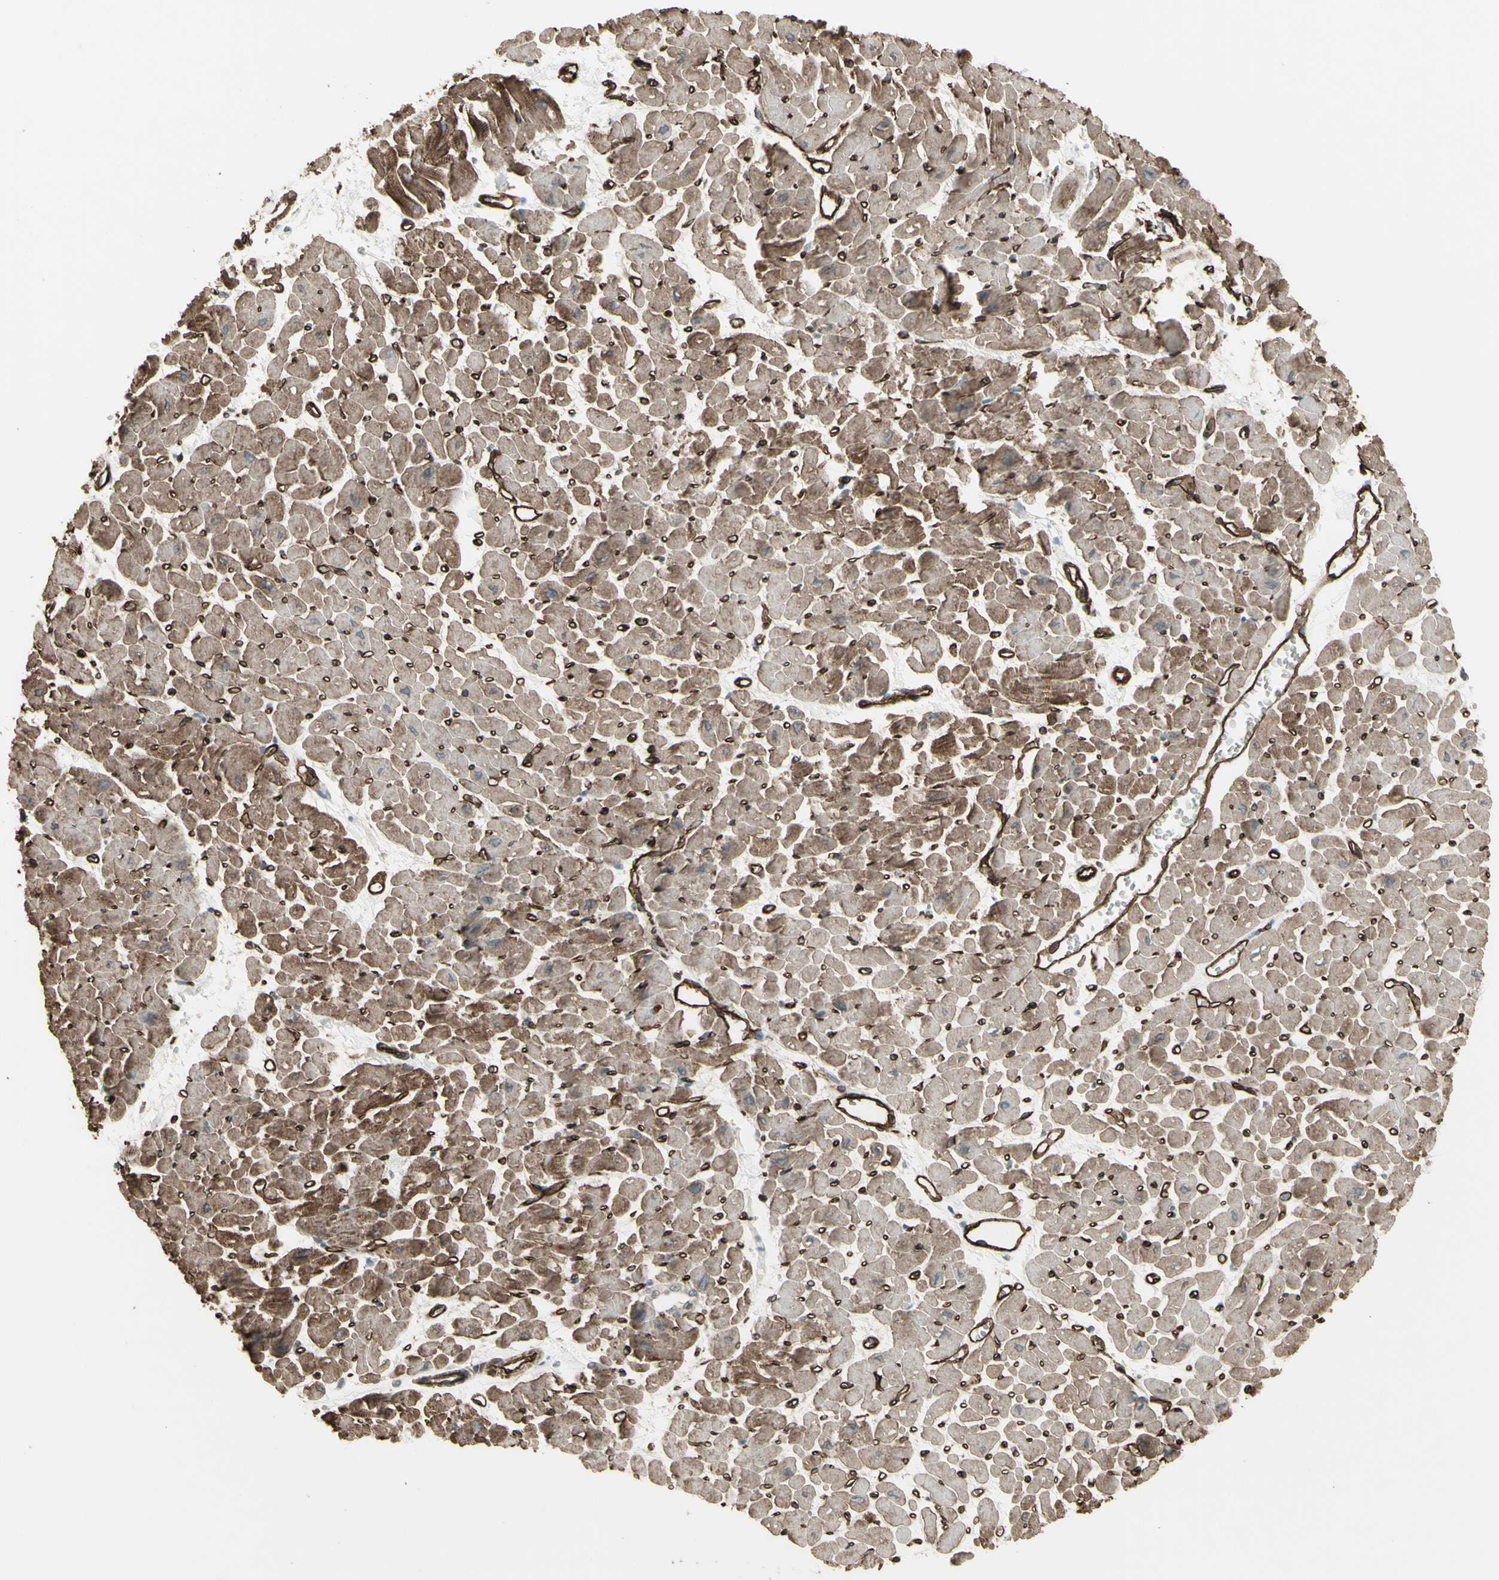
{"staining": {"intensity": "moderate", "quantity": ">75%", "location": "cytoplasmic/membranous"}, "tissue": "heart muscle", "cell_type": "Cardiomyocytes", "image_type": "normal", "snomed": [{"axis": "morphology", "description": "Normal tissue, NOS"}, {"axis": "topography", "description": "Heart"}], "caption": "Immunohistochemical staining of normal heart muscle exhibits moderate cytoplasmic/membranous protein staining in approximately >75% of cardiomyocytes.", "gene": "DTX3L", "patient": {"sex": "male", "age": 45}}